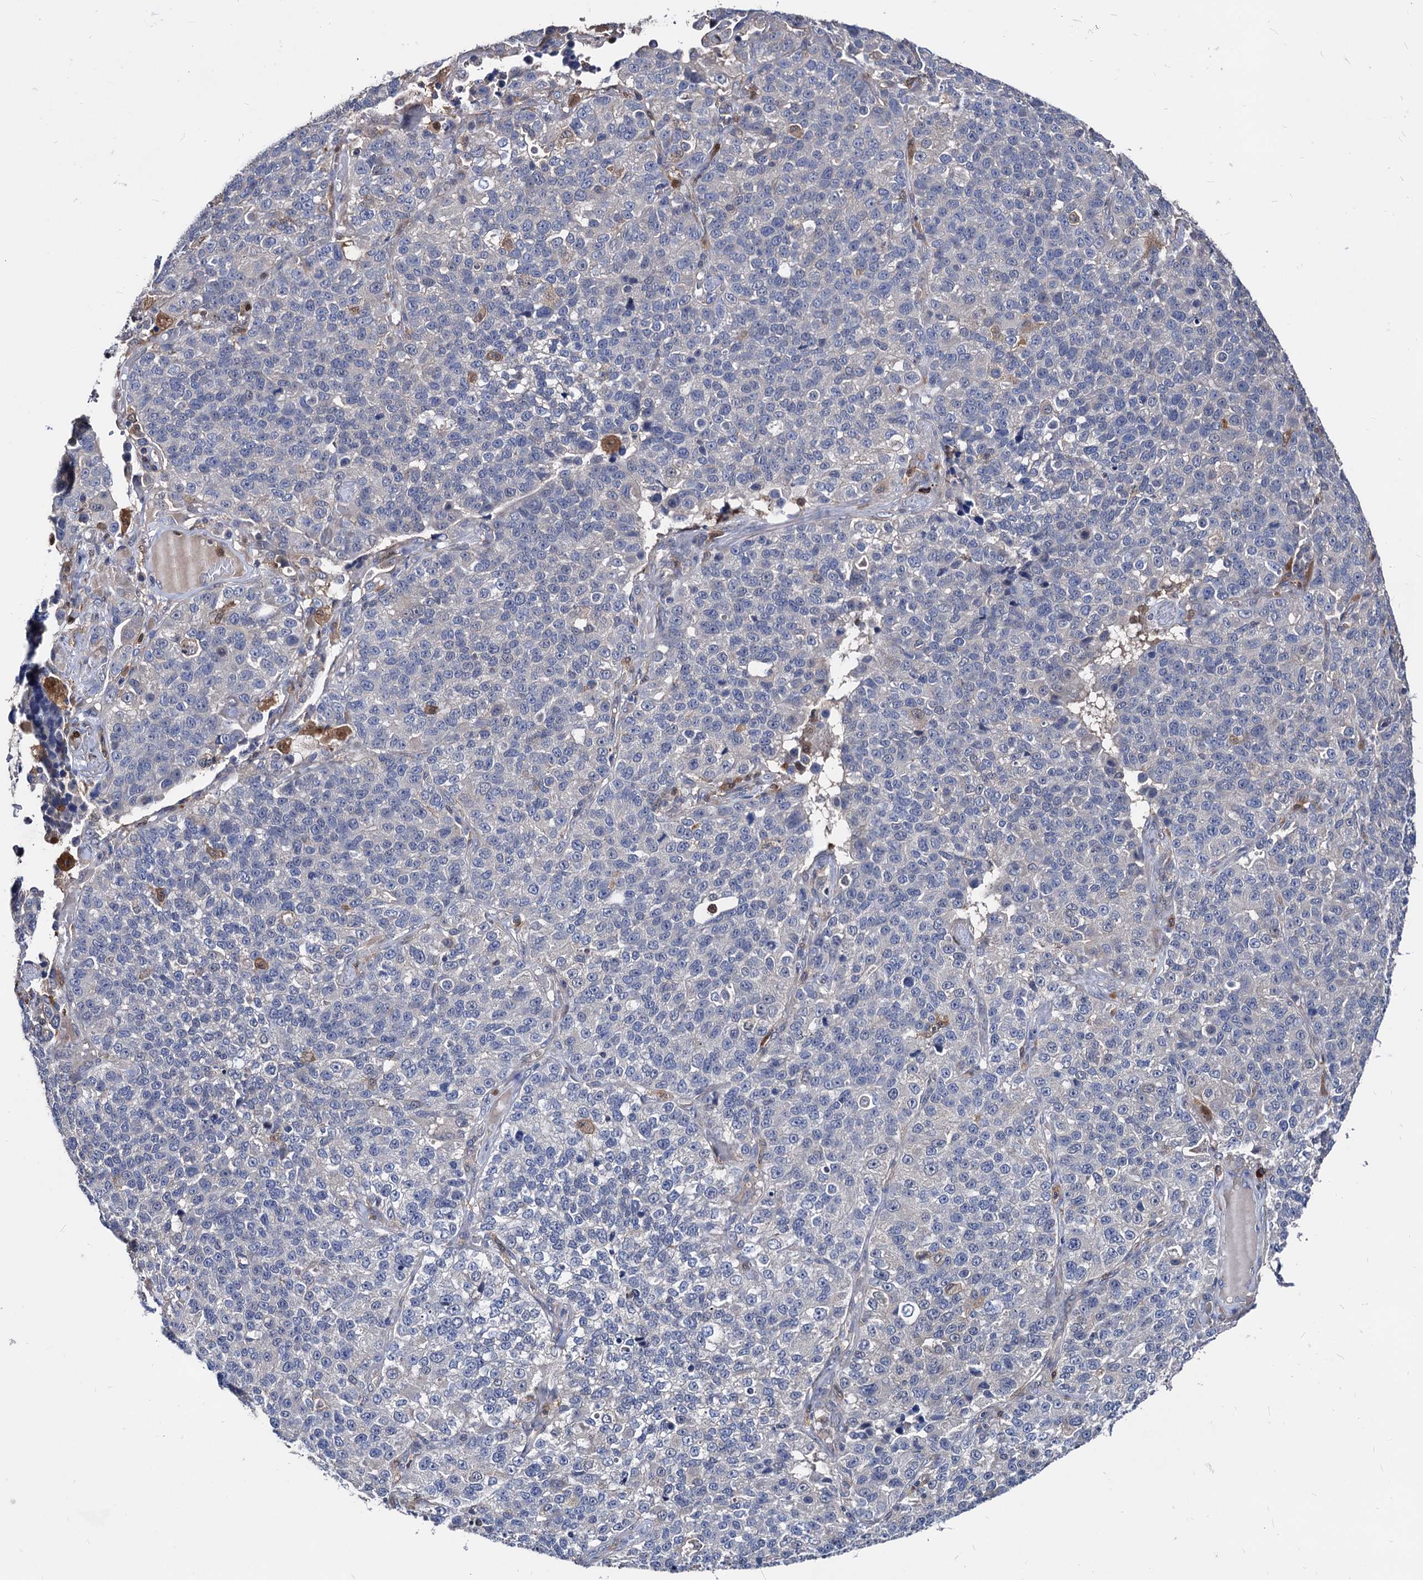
{"staining": {"intensity": "negative", "quantity": "none", "location": "none"}, "tissue": "lung cancer", "cell_type": "Tumor cells", "image_type": "cancer", "snomed": [{"axis": "morphology", "description": "Adenocarcinoma, NOS"}, {"axis": "topography", "description": "Lung"}], "caption": "This is a micrograph of immunohistochemistry (IHC) staining of lung cancer (adenocarcinoma), which shows no staining in tumor cells.", "gene": "CPPED1", "patient": {"sex": "male", "age": 49}}